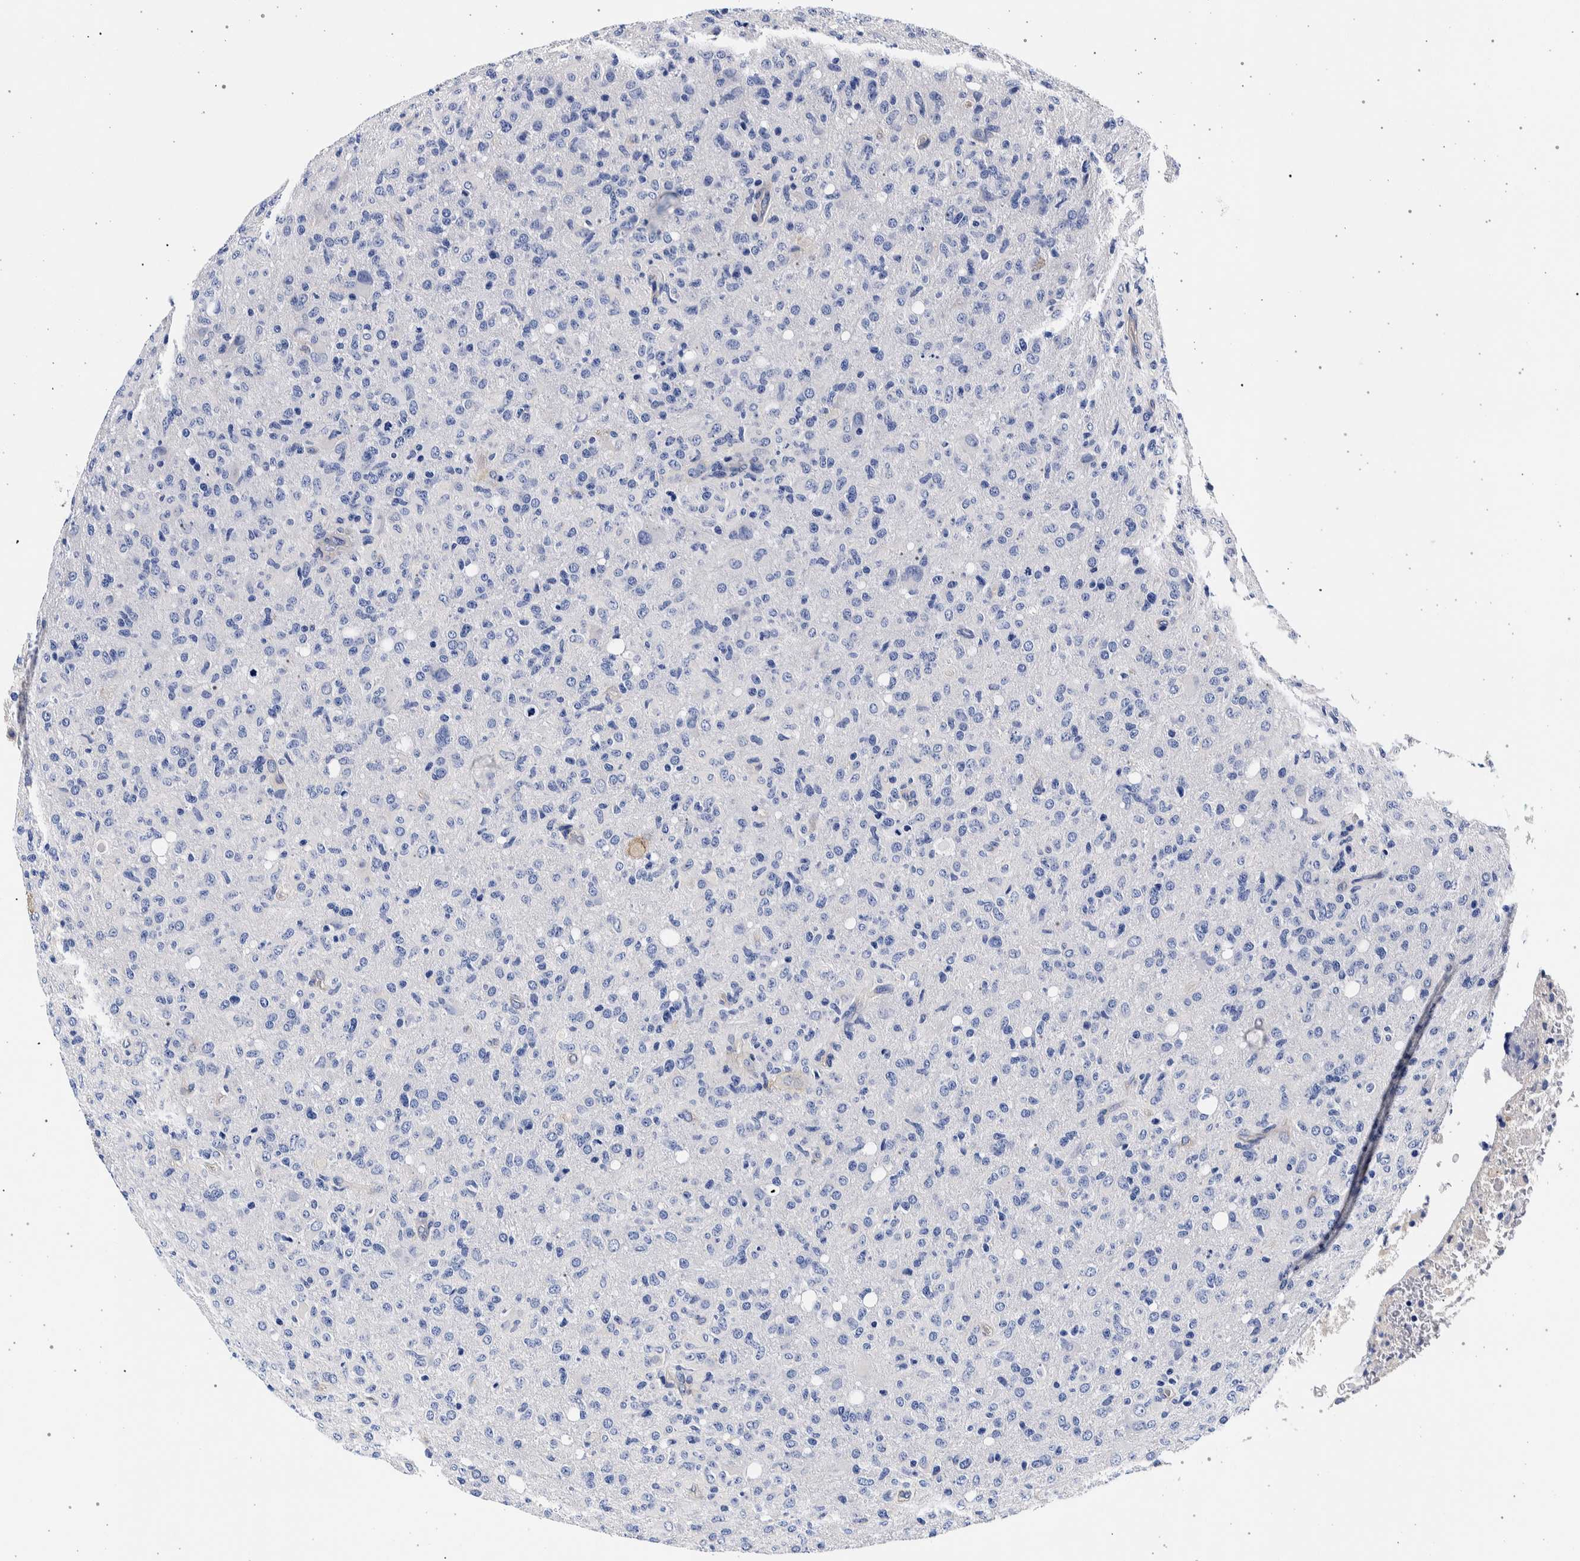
{"staining": {"intensity": "negative", "quantity": "none", "location": "none"}, "tissue": "glioma", "cell_type": "Tumor cells", "image_type": "cancer", "snomed": [{"axis": "morphology", "description": "Glioma, malignant, High grade"}, {"axis": "topography", "description": "Brain"}], "caption": "High-grade glioma (malignant) was stained to show a protein in brown. There is no significant expression in tumor cells.", "gene": "NIBAN2", "patient": {"sex": "female", "age": 57}}